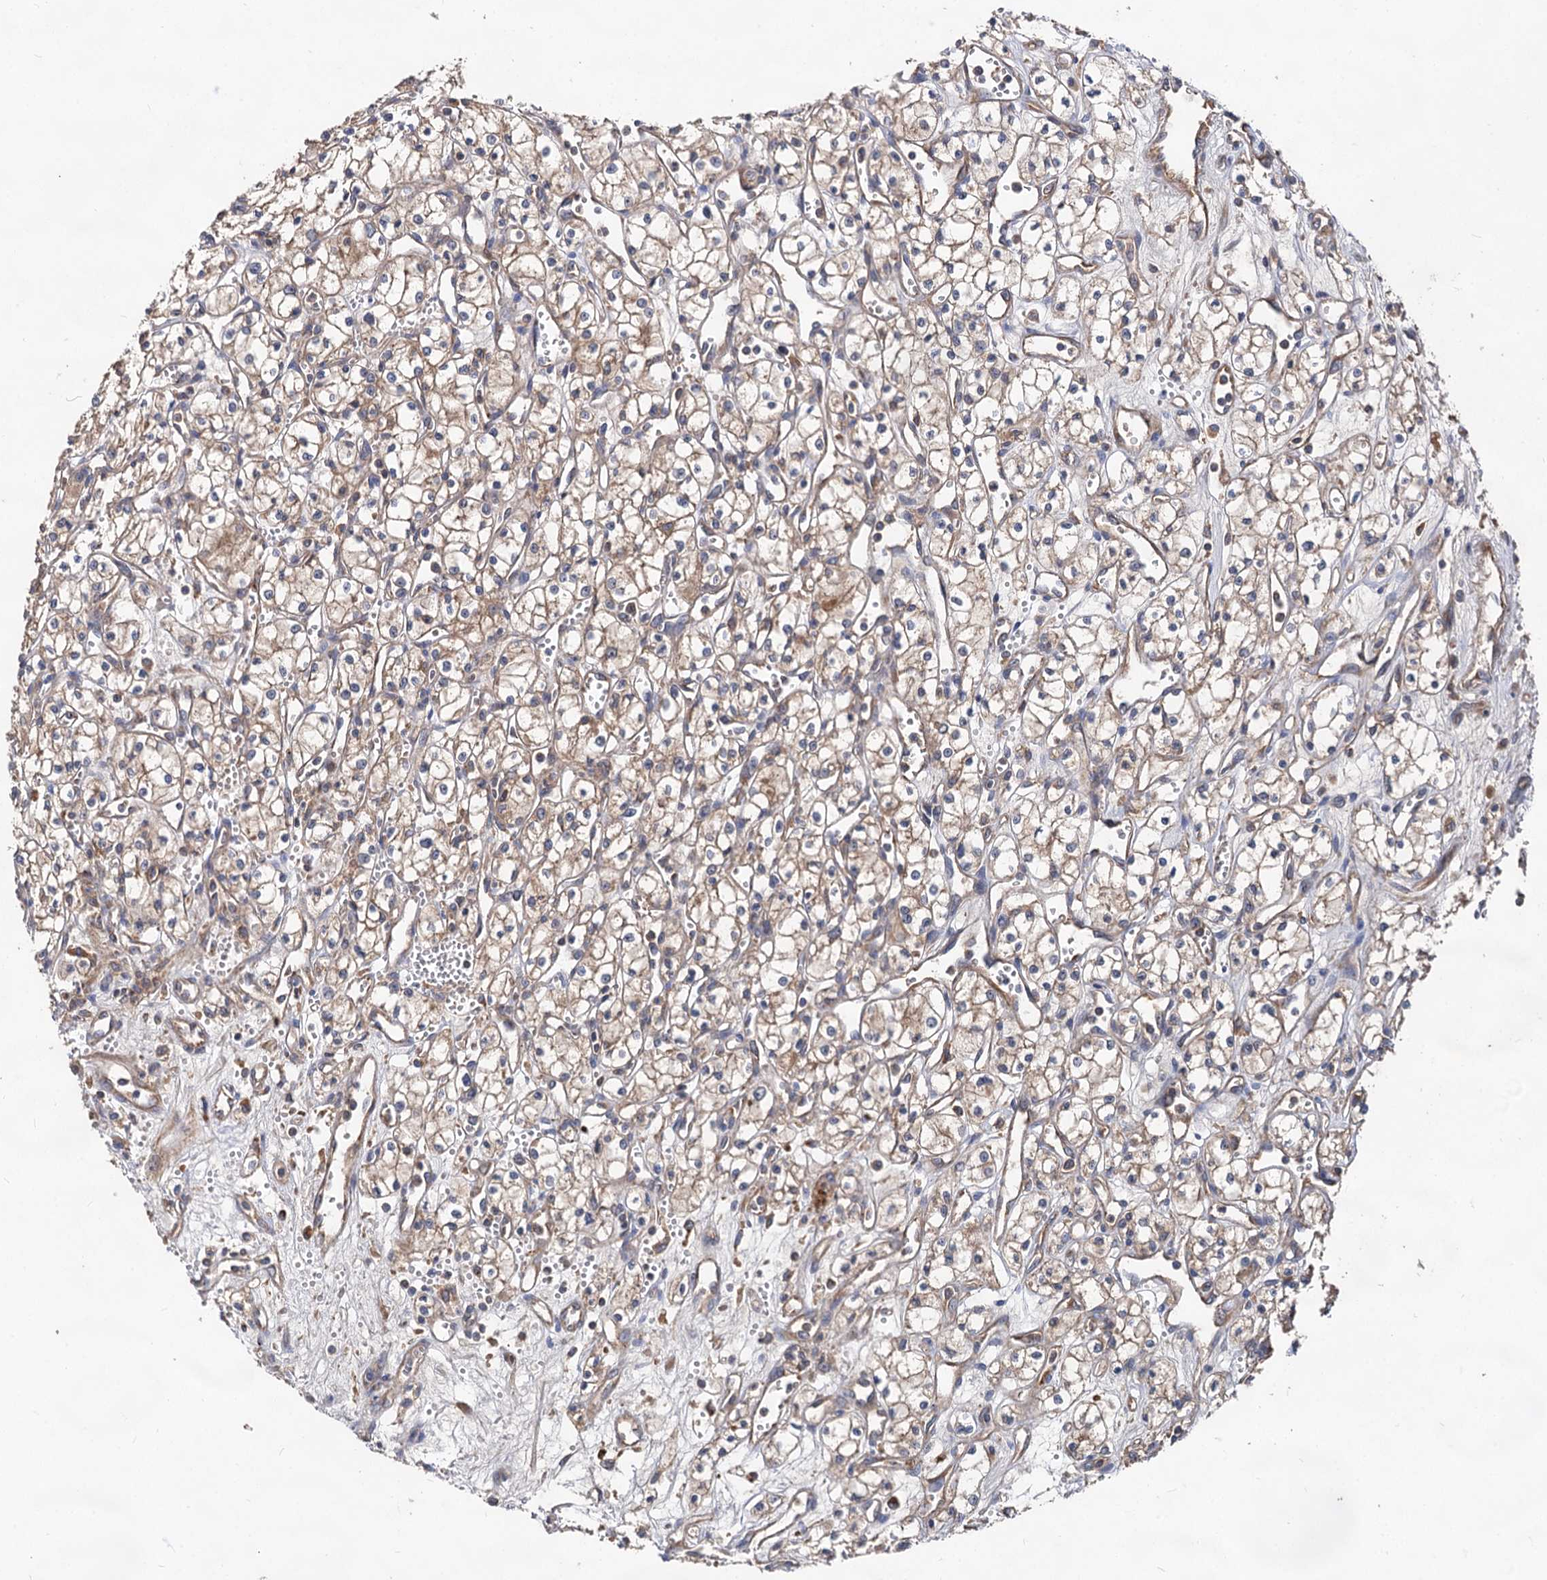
{"staining": {"intensity": "weak", "quantity": "25%-75%", "location": "cytoplasmic/membranous"}, "tissue": "renal cancer", "cell_type": "Tumor cells", "image_type": "cancer", "snomed": [{"axis": "morphology", "description": "Adenocarcinoma, NOS"}, {"axis": "topography", "description": "Kidney"}], "caption": "Renal cancer (adenocarcinoma) stained with DAB immunohistochemistry (IHC) reveals low levels of weak cytoplasmic/membranous expression in approximately 25%-75% of tumor cells. (brown staining indicates protein expression, while blue staining denotes nuclei).", "gene": "TEX9", "patient": {"sex": "male", "age": 59}}